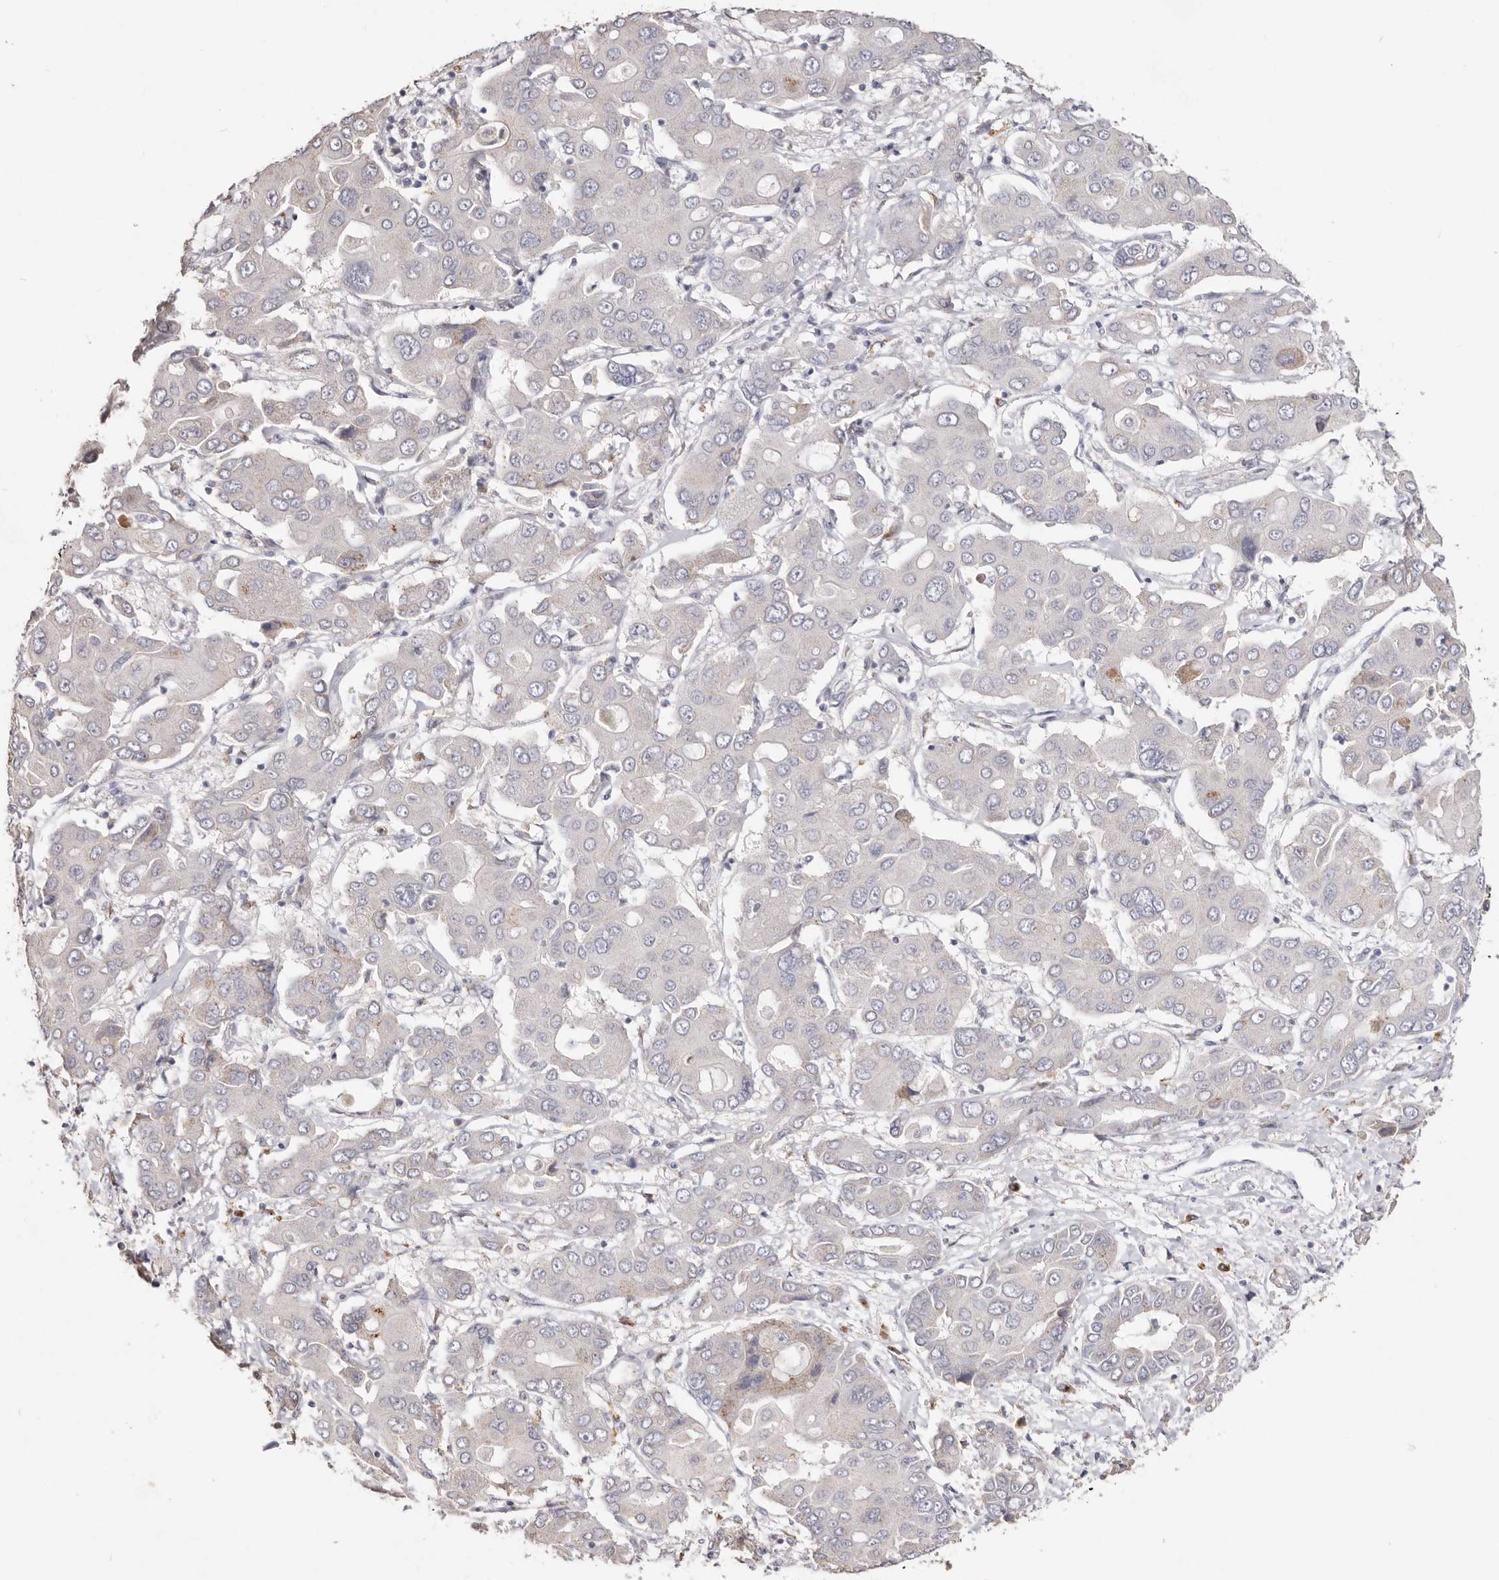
{"staining": {"intensity": "negative", "quantity": "none", "location": "none"}, "tissue": "liver cancer", "cell_type": "Tumor cells", "image_type": "cancer", "snomed": [{"axis": "morphology", "description": "Cholangiocarcinoma"}, {"axis": "topography", "description": "Liver"}], "caption": "Tumor cells are negative for brown protein staining in cholangiocarcinoma (liver). (DAB immunohistochemistry with hematoxylin counter stain).", "gene": "LGALS7B", "patient": {"sex": "male", "age": 67}}